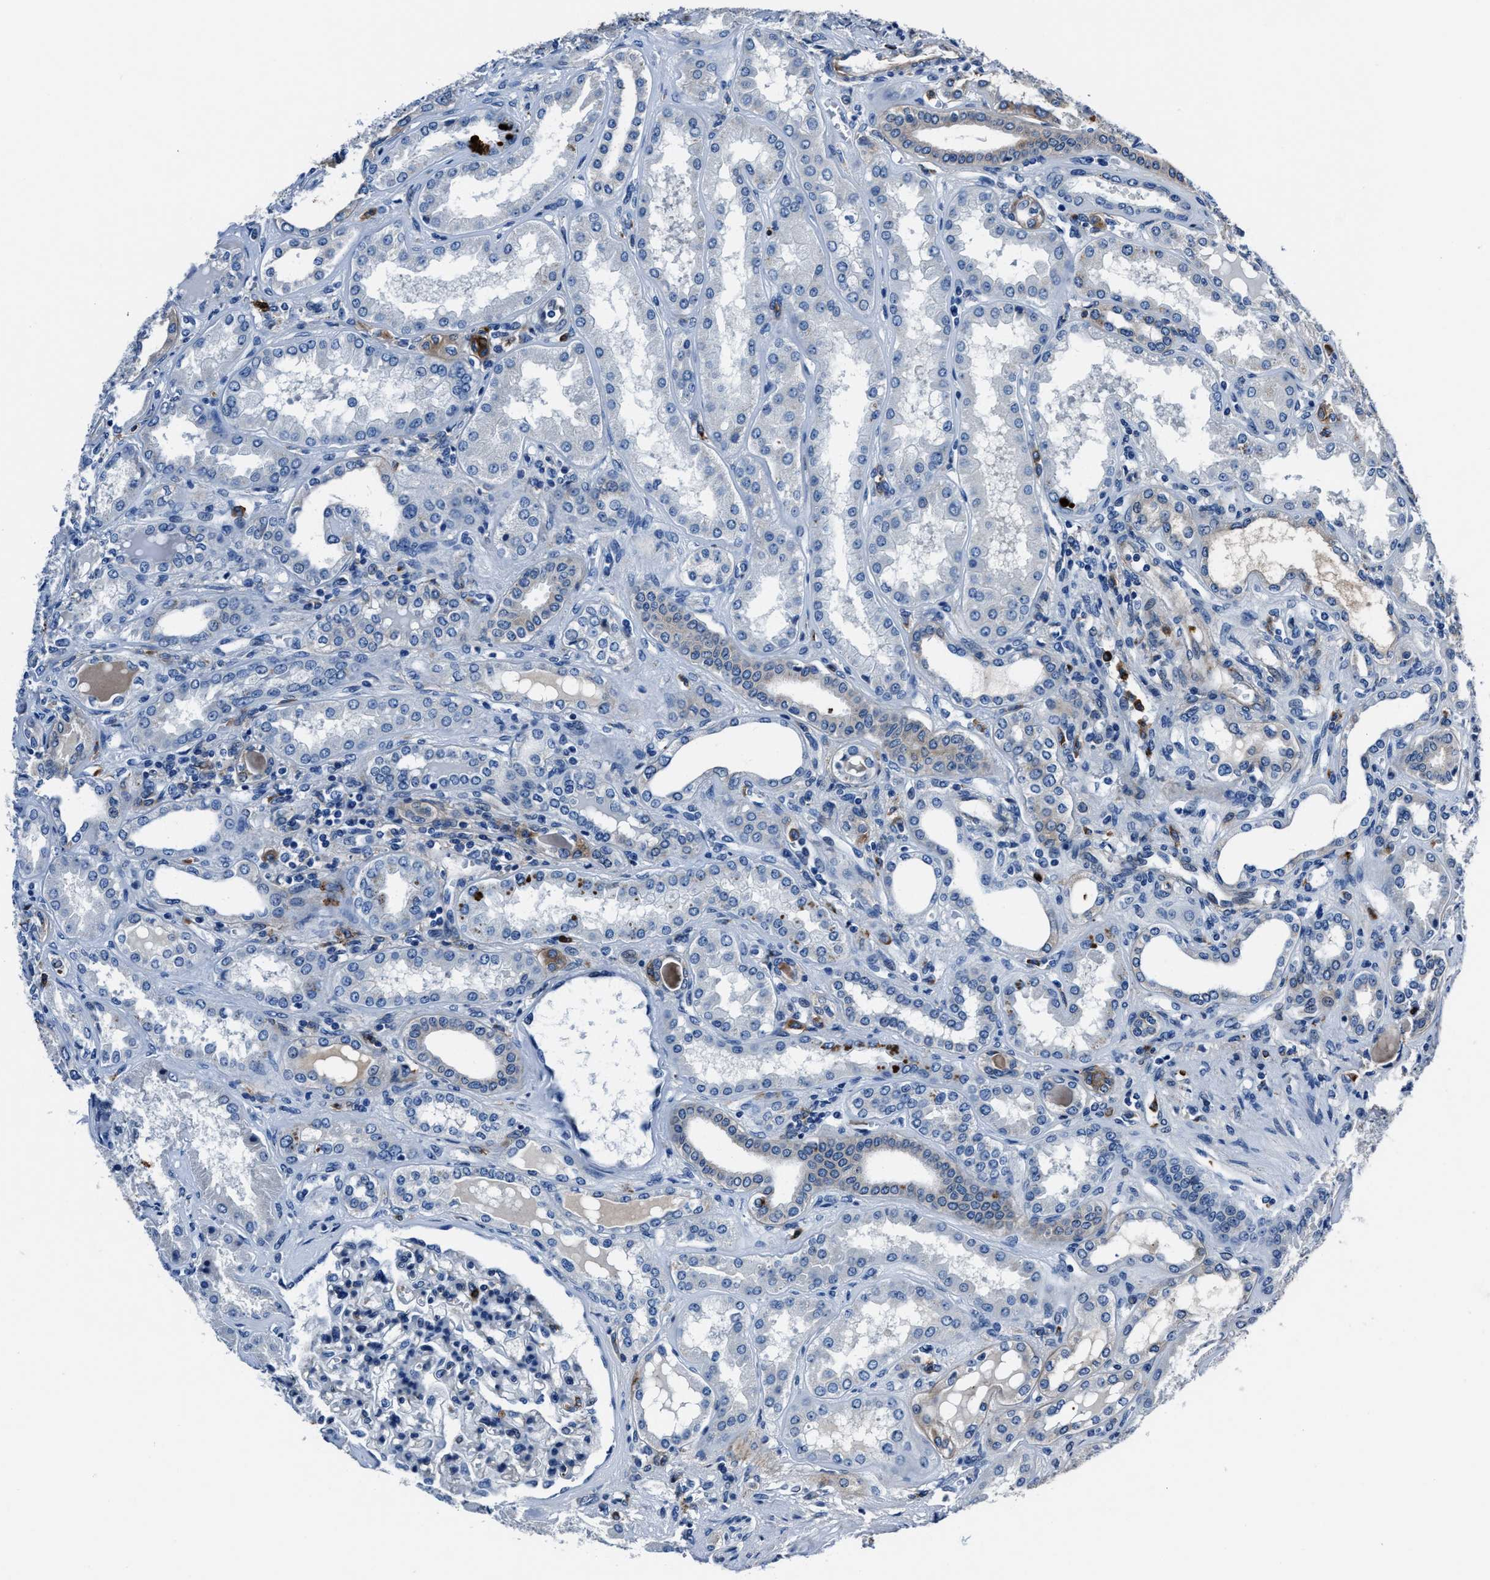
{"staining": {"intensity": "negative", "quantity": "none", "location": "none"}, "tissue": "kidney", "cell_type": "Cells in glomeruli", "image_type": "normal", "snomed": [{"axis": "morphology", "description": "Normal tissue, NOS"}, {"axis": "topography", "description": "Kidney"}], "caption": "This is an IHC image of normal kidney. There is no staining in cells in glomeruli.", "gene": "FGL2", "patient": {"sex": "female", "age": 56}}